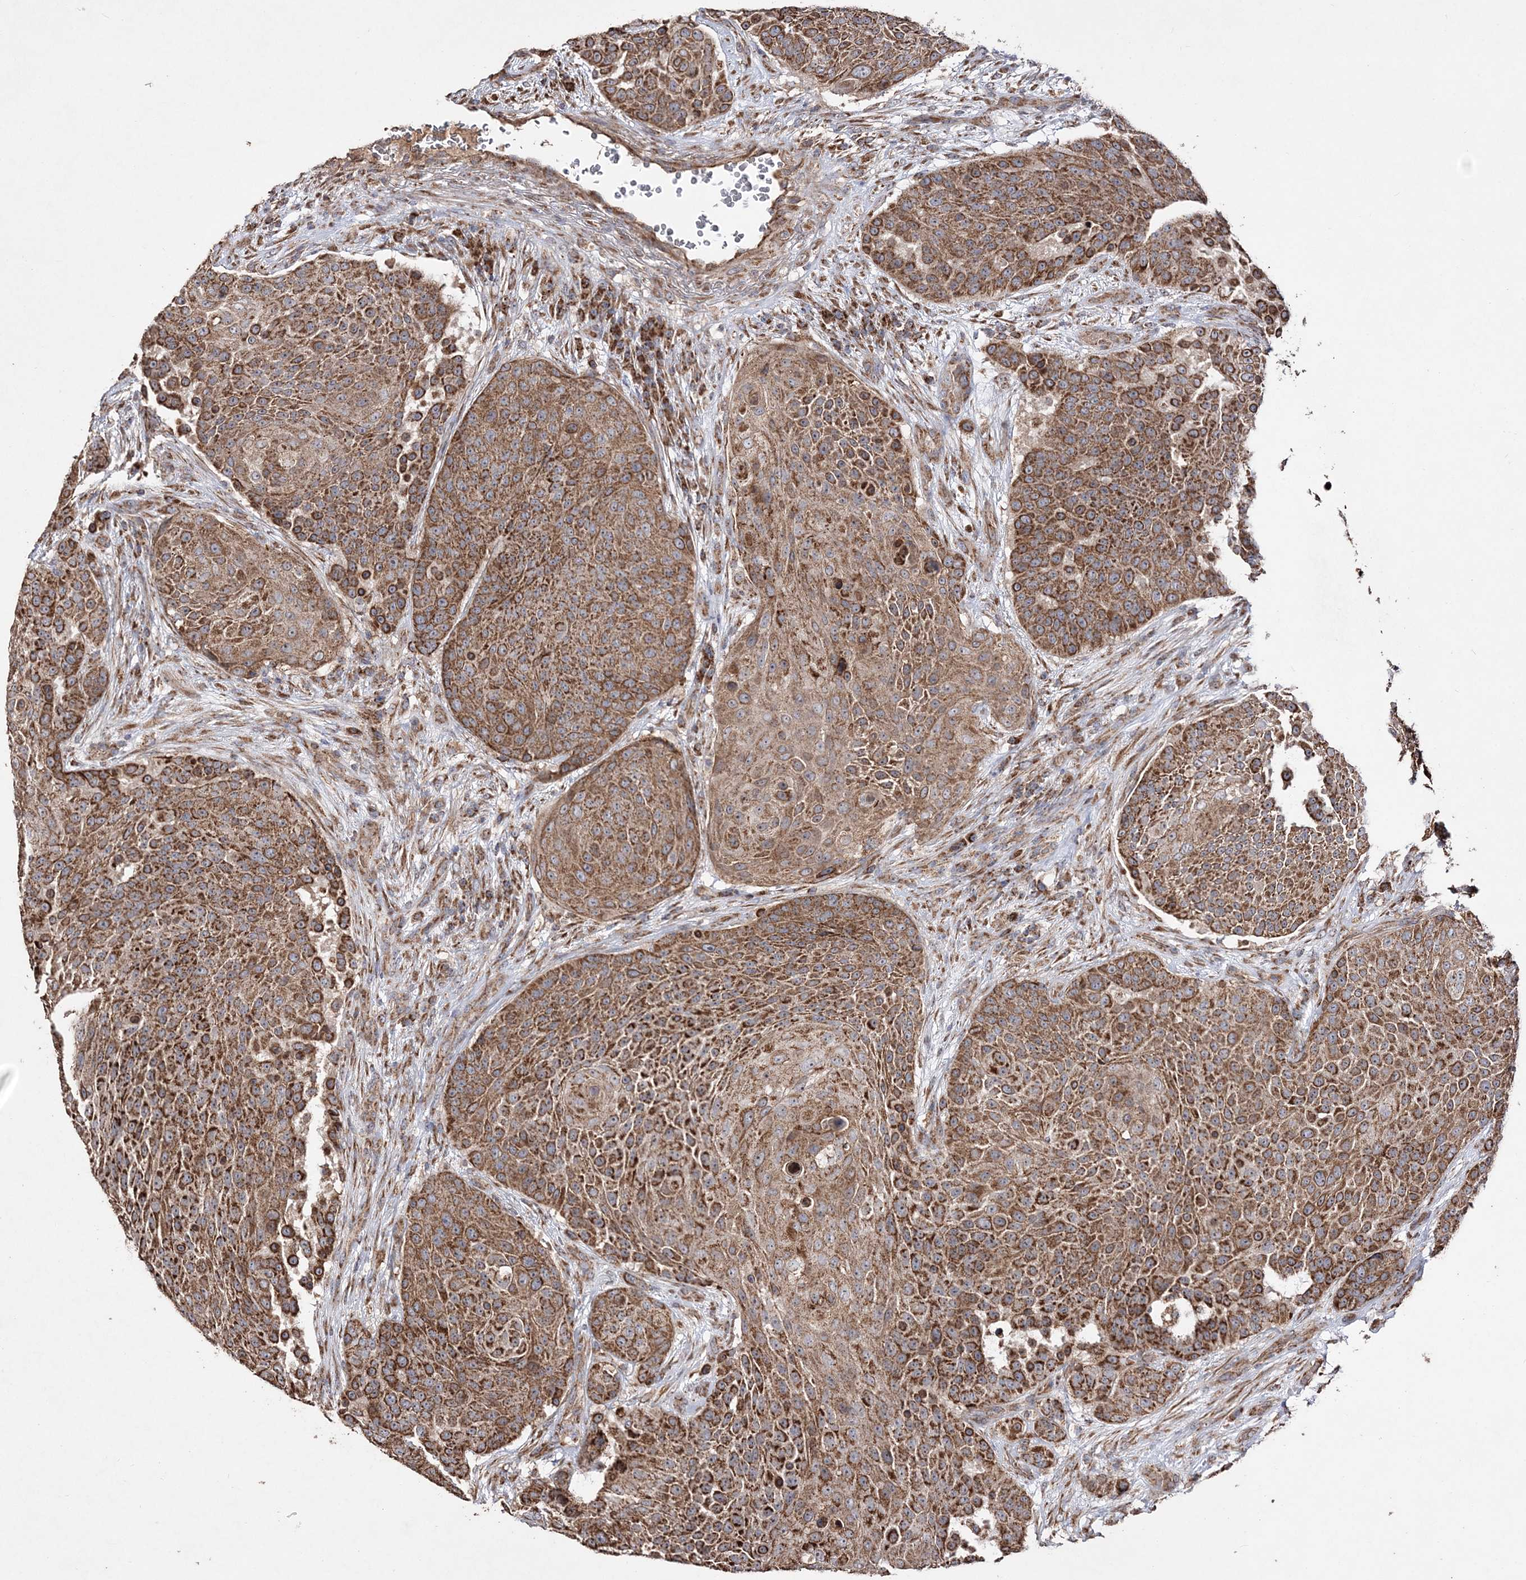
{"staining": {"intensity": "strong", "quantity": ">75%", "location": "cytoplasmic/membranous"}, "tissue": "urothelial cancer", "cell_type": "Tumor cells", "image_type": "cancer", "snomed": [{"axis": "morphology", "description": "Urothelial carcinoma, High grade"}, {"axis": "topography", "description": "Urinary bladder"}], "caption": "About >75% of tumor cells in human urothelial carcinoma (high-grade) demonstrate strong cytoplasmic/membranous protein staining as visualized by brown immunohistochemical staining.", "gene": "POC5", "patient": {"sex": "female", "age": 63}}